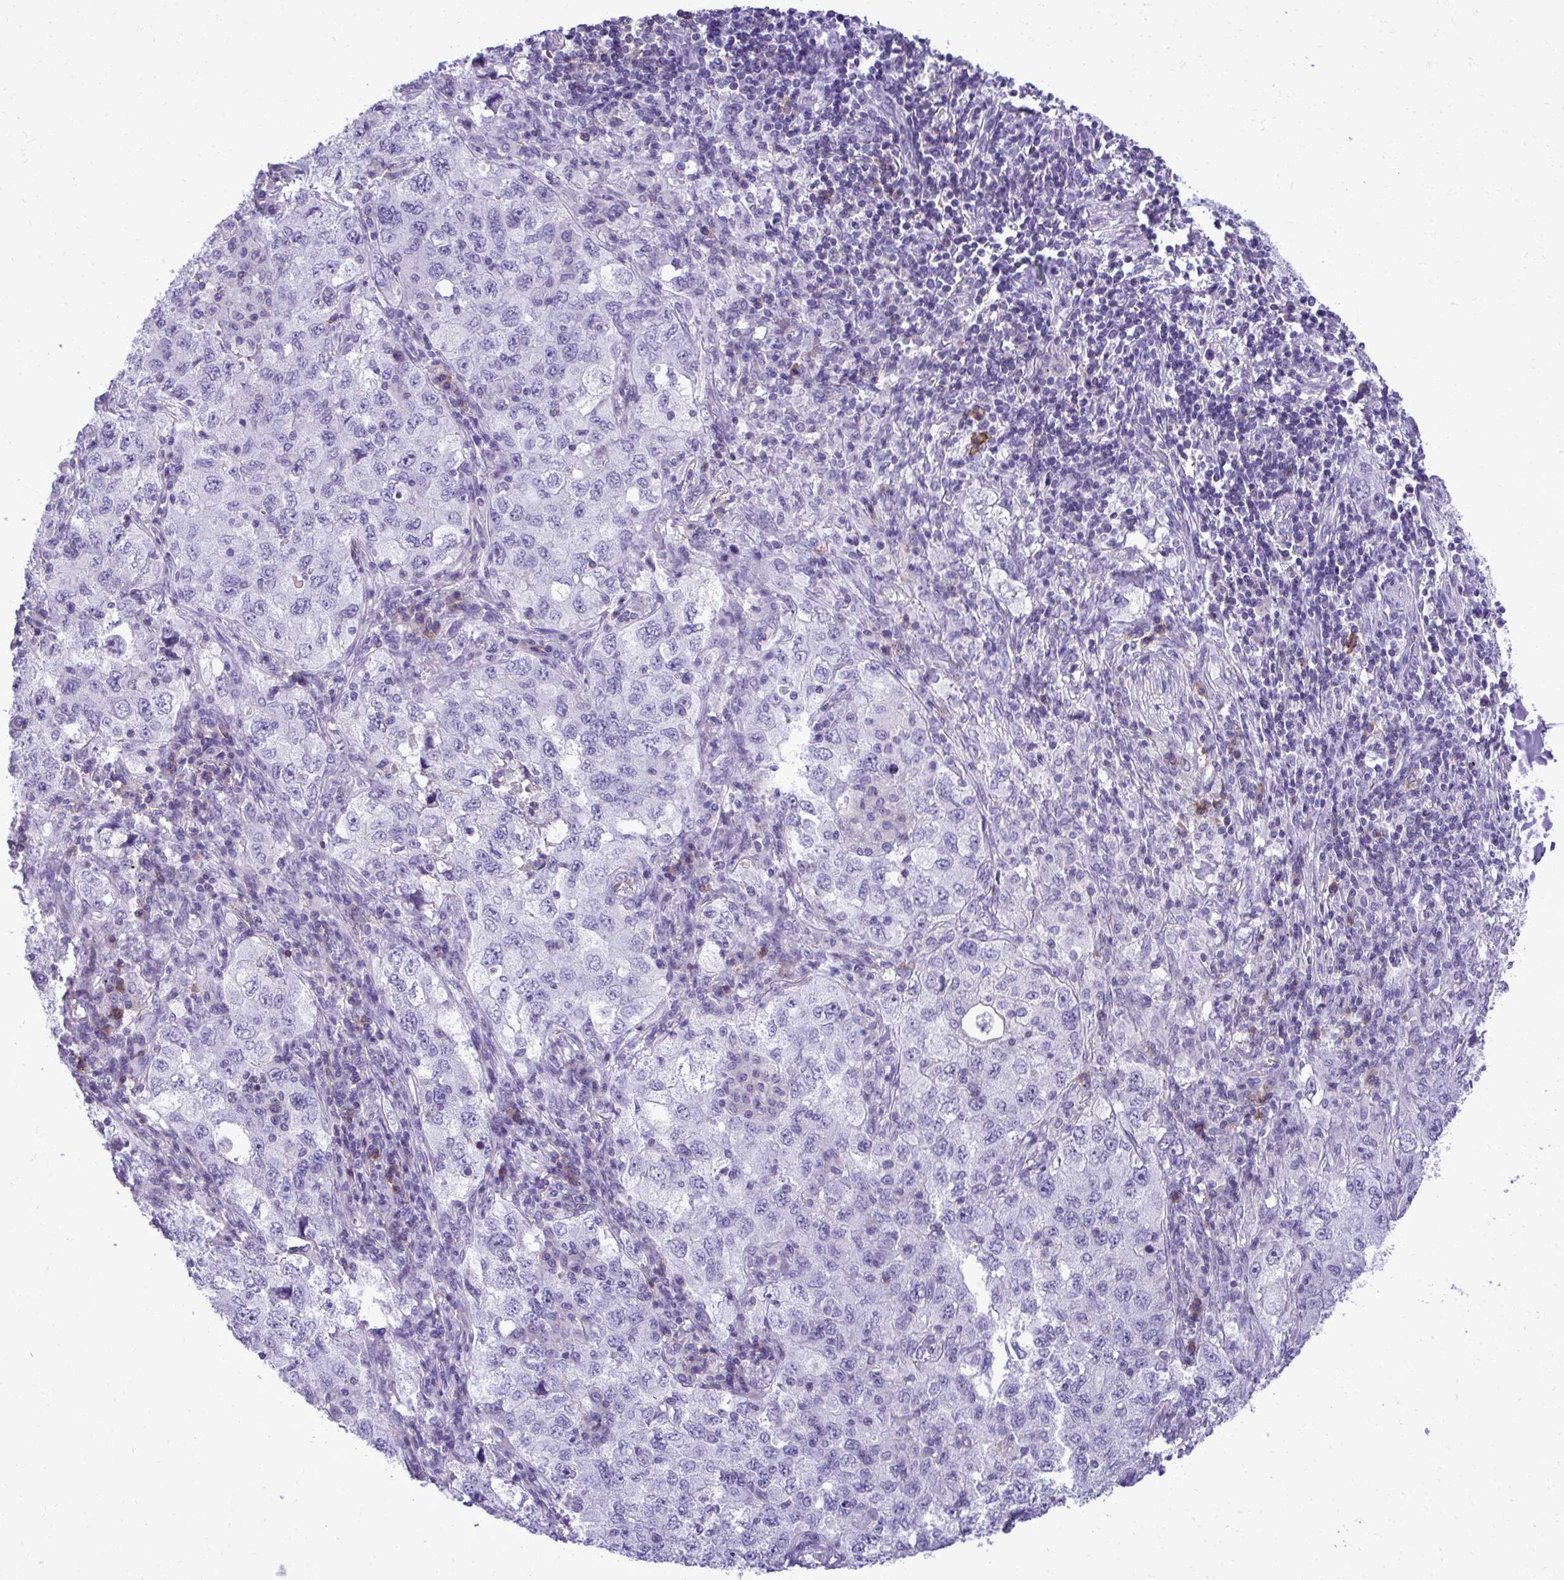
{"staining": {"intensity": "negative", "quantity": "none", "location": "none"}, "tissue": "lung cancer", "cell_type": "Tumor cells", "image_type": "cancer", "snomed": [{"axis": "morphology", "description": "Adenocarcinoma, NOS"}, {"axis": "topography", "description": "Lung"}], "caption": "Immunohistochemistry of human lung adenocarcinoma shows no staining in tumor cells.", "gene": "PITPNM3", "patient": {"sex": "female", "age": 57}}